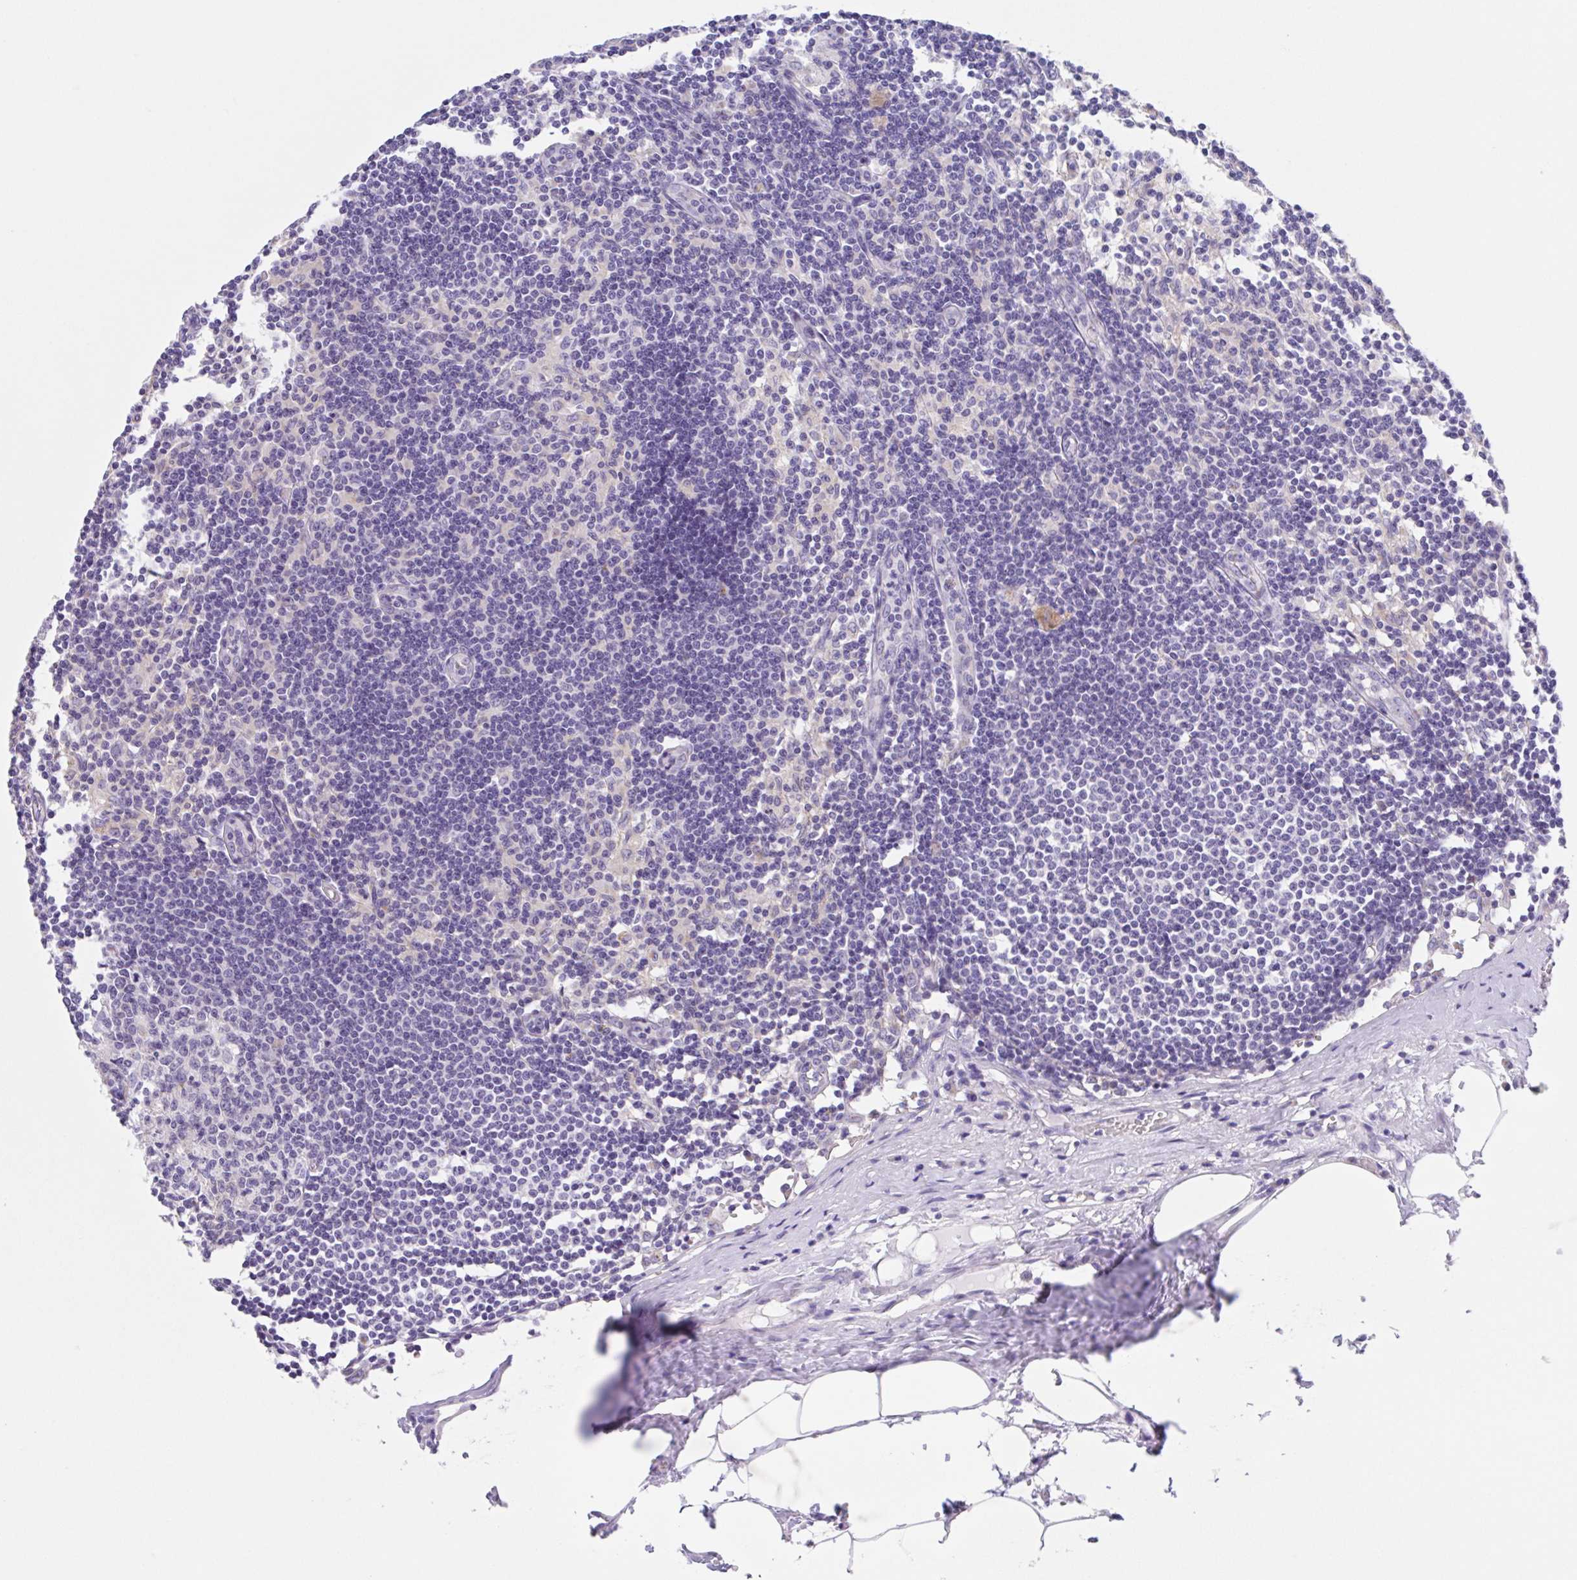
{"staining": {"intensity": "negative", "quantity": "none", "location": "none"}, "tissue": "lymph node", "cell_type": "Germinal center cells", "image_type": "normal", "snomed": [{"axis": "morphology", "description": "Normal tissue, NOS"}, {"axis": "topography", "description": "Lymph node"}], "caption": "Immunohistochemistry histopathology image of benign lymph node stained for a protein (brown), which shows no staining in germinal center cells.", "gene": "SCG3", "patient": {"sex": "female", "age": 69}}